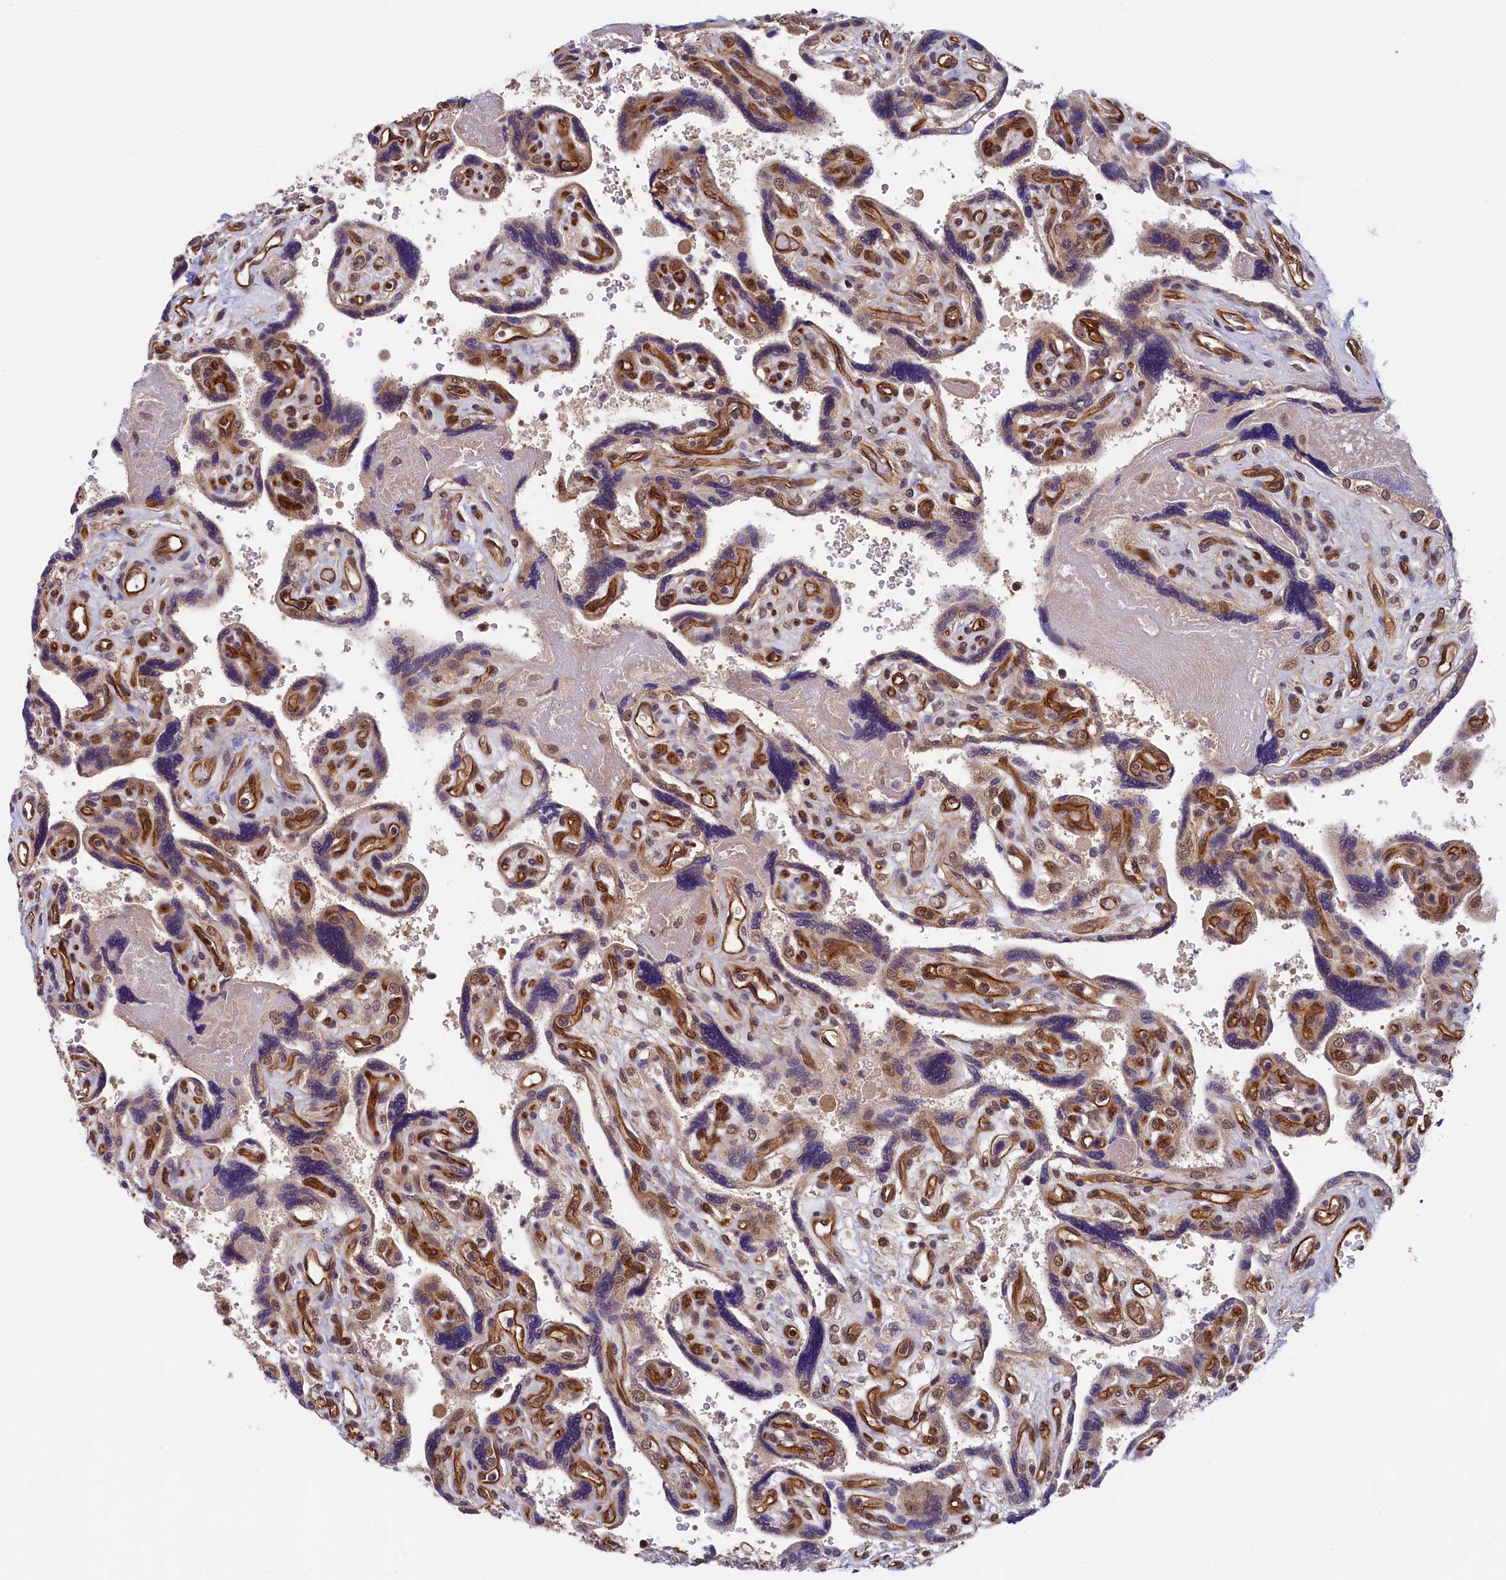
{"staining": {"intensity": "moderate", "quantity": "<25%", "location": "cytoplasmic/membranous,nuclear"}, "tissue": "placenta", "cell_type": "Trophoblastic cells", "image_type": "normal", "snomed": [{"axis": "morphology", "description": "Normal tissue, NOS"}, {"axis": "topography", "description": "Placenta"}], "caption": "Protein analysis of benign placenta reveals moderate cytoplasmic/membranous,nuclear positivity in about <25% of trophoblastic cells. Immunohistochemistry (ihc) stains the protein of interest in brown and the nuclei are stained blue.", "gene": "ARL14EP", "patient": {"sex": "female", "age": 39}}